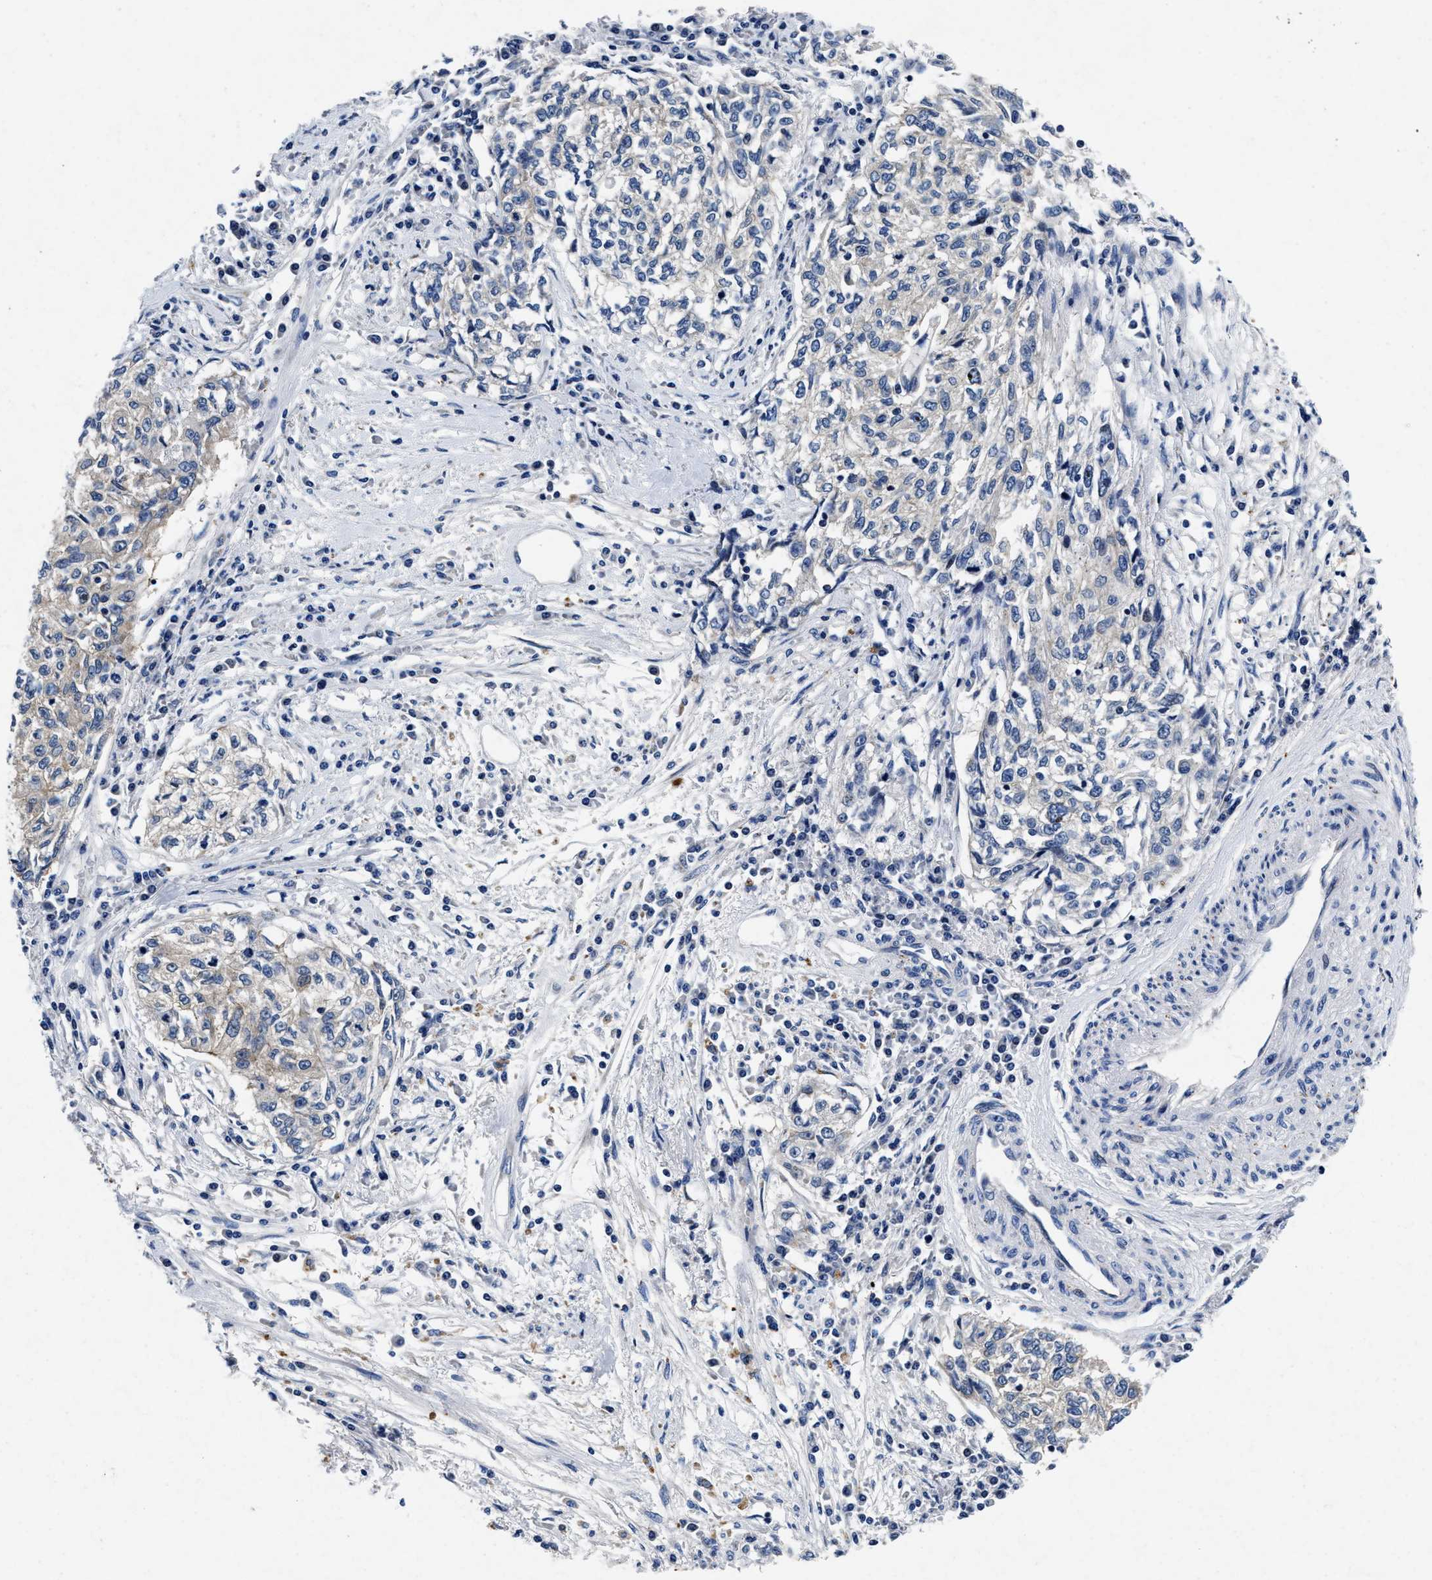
{"staining": {"intensity": "weak", "quantity": "<25%", "location": "cytoplasmic/membranous"}, "tissue": "cervical cancer", "cell_type": "Tumor cells", "image_type": "cancer", "snomed": [{"axis": "morphology", "description": "Squamous cell carcinoma, NOS"}, {"axis": "topography", "description": "Cervix"}], "caption": "This micrograph is of cervical cancer stained with immunohistochemistry (IHC) to label a protein in brown with the nuclei are counter-stained blue. There is no staining in tumor cells.", "gene": "LAD1", "patient": {"sex": "female", "age": 57}}